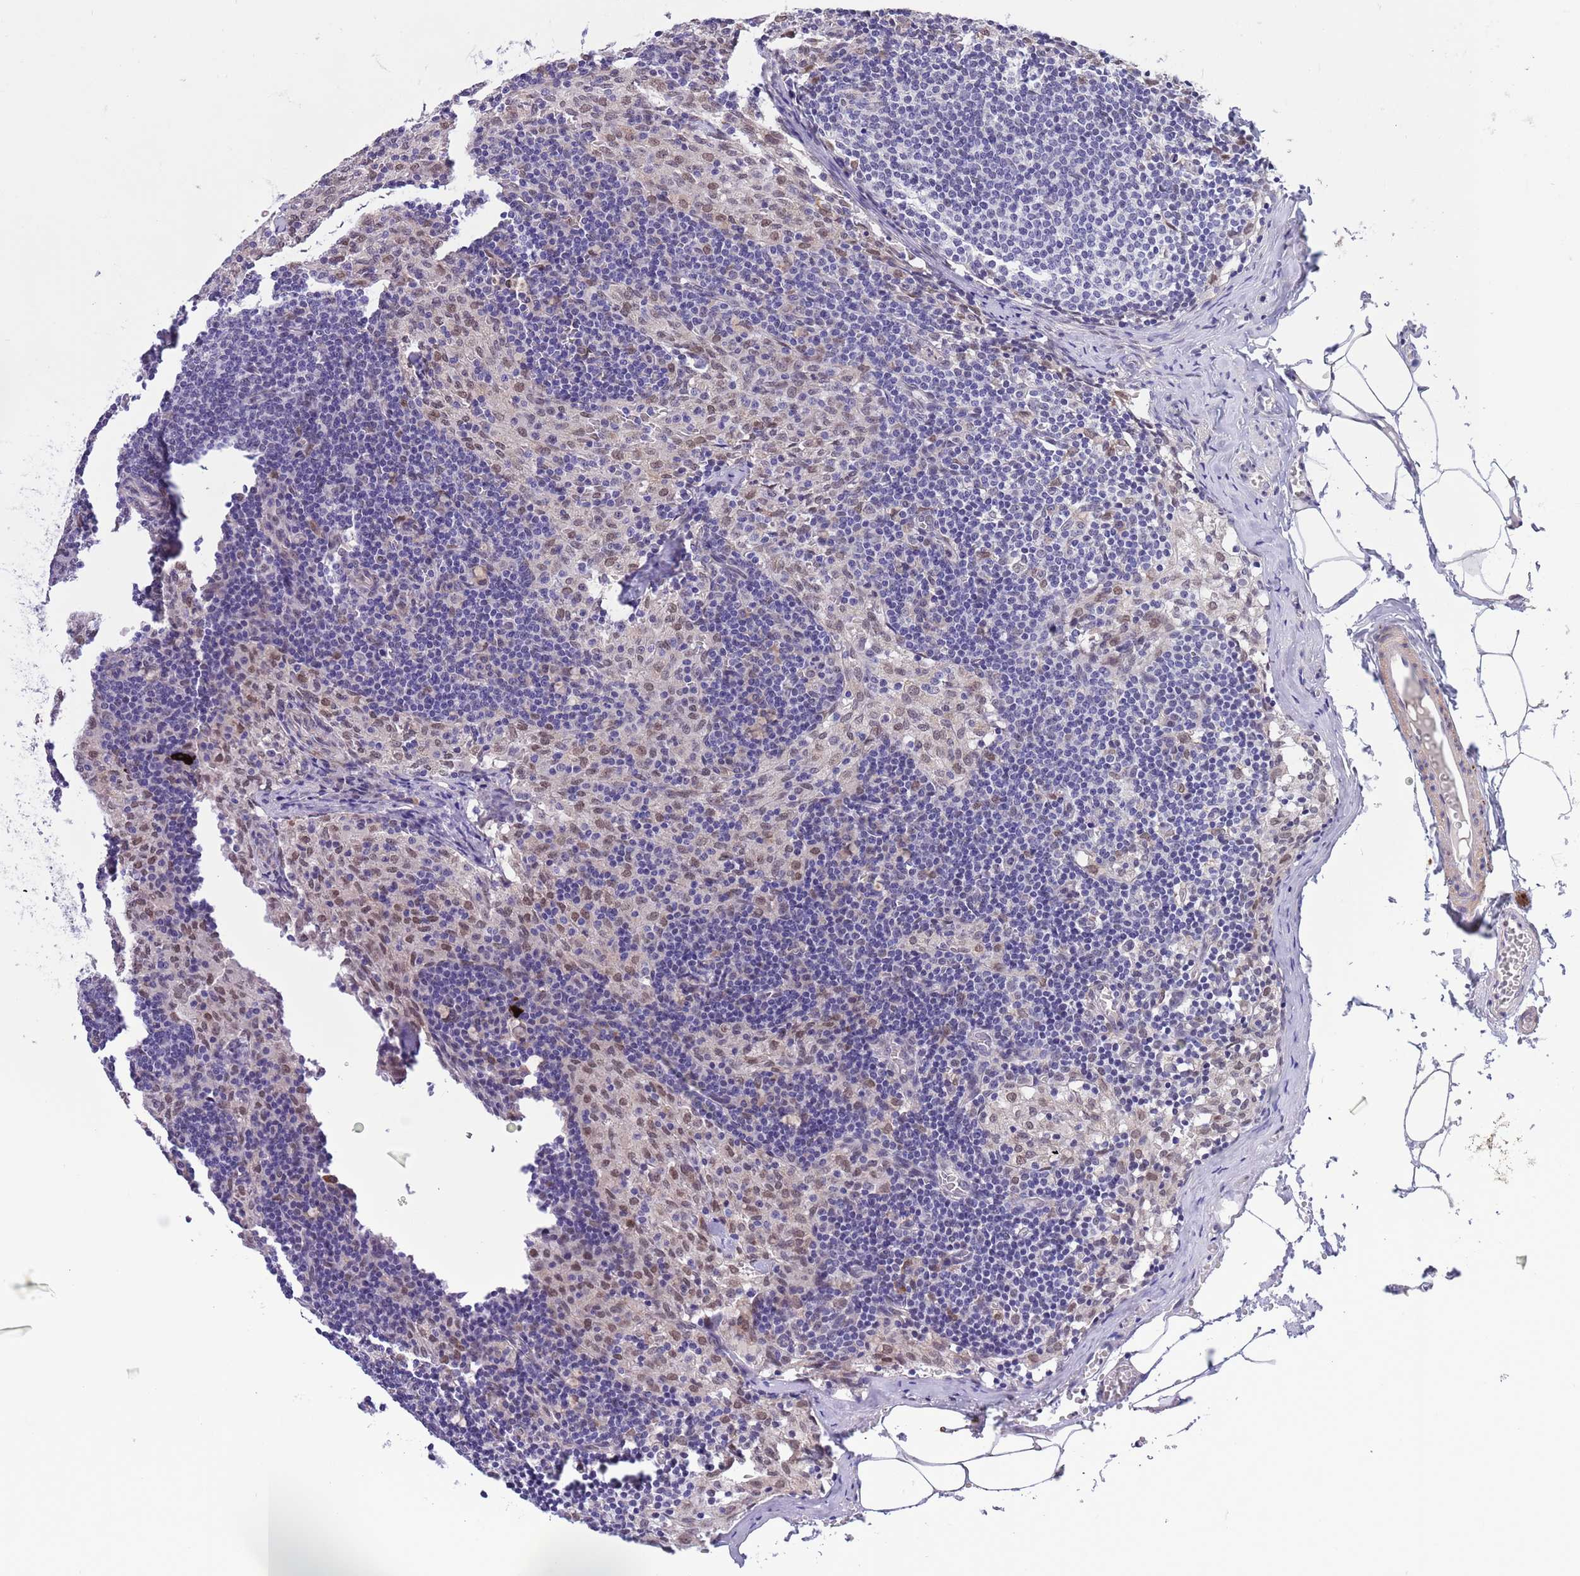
{"staining": {"intensity": "weak", "quantity": "<25%", "location": "nuclear"}, "tissue": "lymph node", "cell_type": "Germinal center cells", "image_type": "normal", "snomed": [{"axis": "morphology", "description": "Normal tissue, NOS"}, {"axis": "topography", "description": "Lymph node"}], "caption": "Immunohistochemistry (IHC) micrograph of benign human lymph node stained for a protein (brown), which shows no staining in germinal center cells. (Brightfield microscopy of DAB (3,3'-diaminobenzidine) immunohistochemistry at high magnification).", "gene": "NLRP6", "patient": {"sex": "female", "age": 42}}